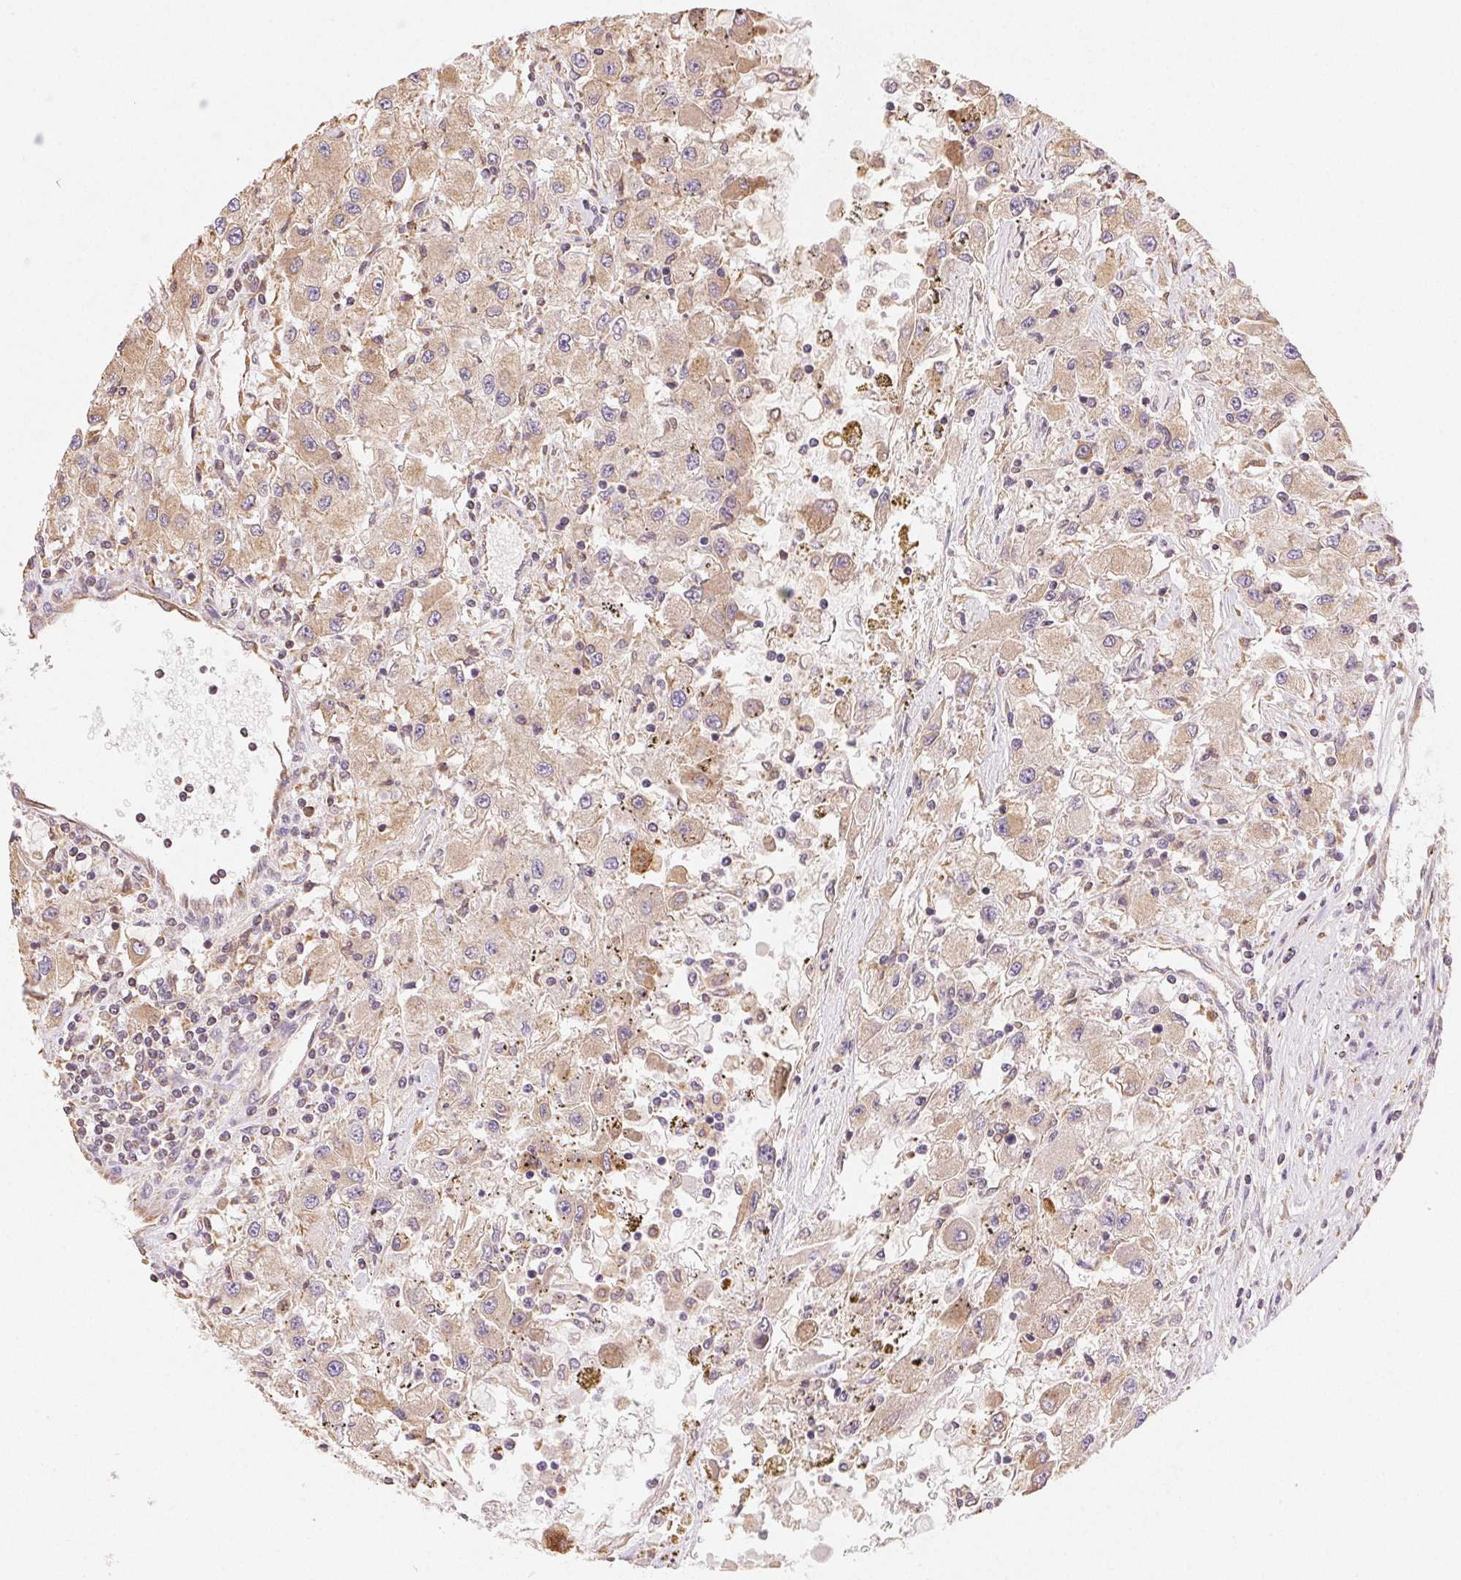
{"staining": {"intensity": "weak", "quantity": ">75%", "location": "cytoplasmic/membranous"}, "tissue": "renal cancer", "cell_type": "Tumor cells", "image_type": "cancer", "snomed": [{"axis": "morphology", "description": "Adenocarcinoma, NOS"}, {"axis": "topography", "description": "Kidney"}], "caption": "Tumor cells reveal weak cytoplasmic/membranous staining in about >75% of cells in renal adenocarcinoma.", "gene": "SEZ6L2", "patient": {"sex": "female", "age": 67}}